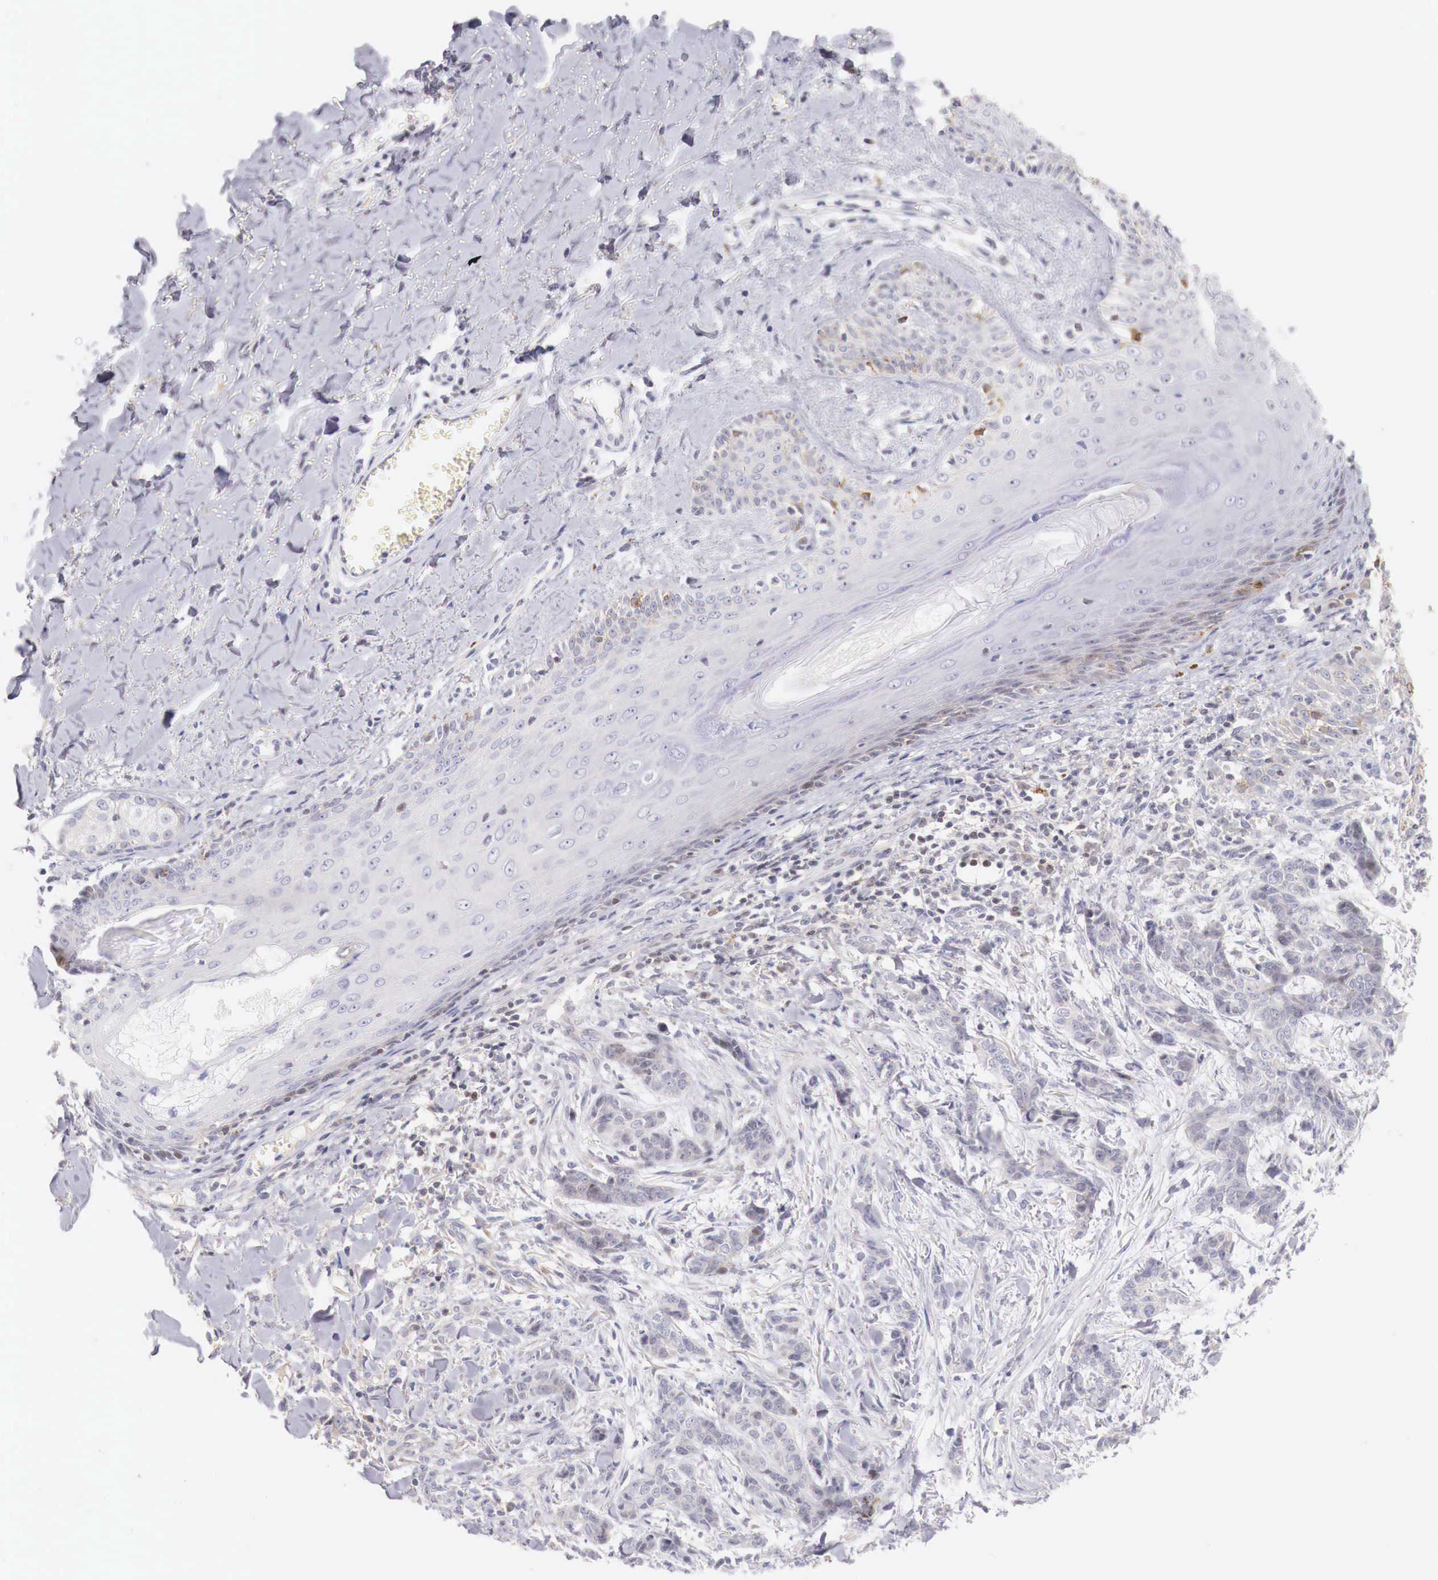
{"staining": {"intensity": "negative", "quantity": "none", "location": "none"}, "tissue": "skin cancer", "cell_type": "Tumor cells", "image_type": "cancer", "snomed": [{"axis": "morphology", "description": "Normal tissue, NOS"}, {"axis": "morphology", "description": "Basal cell carcinoma"}, {"axis": "topography", "description": "Skin"}], "caption": "Tumor cells show no significant protein expression in skin cancer (basal cell carcinoma). (DAB (3,3'-diaminobenzidine) immunohistochemistry, high magnification).", "gene": "CLCN5", "patient": {"sex": "female", "age": 65}}